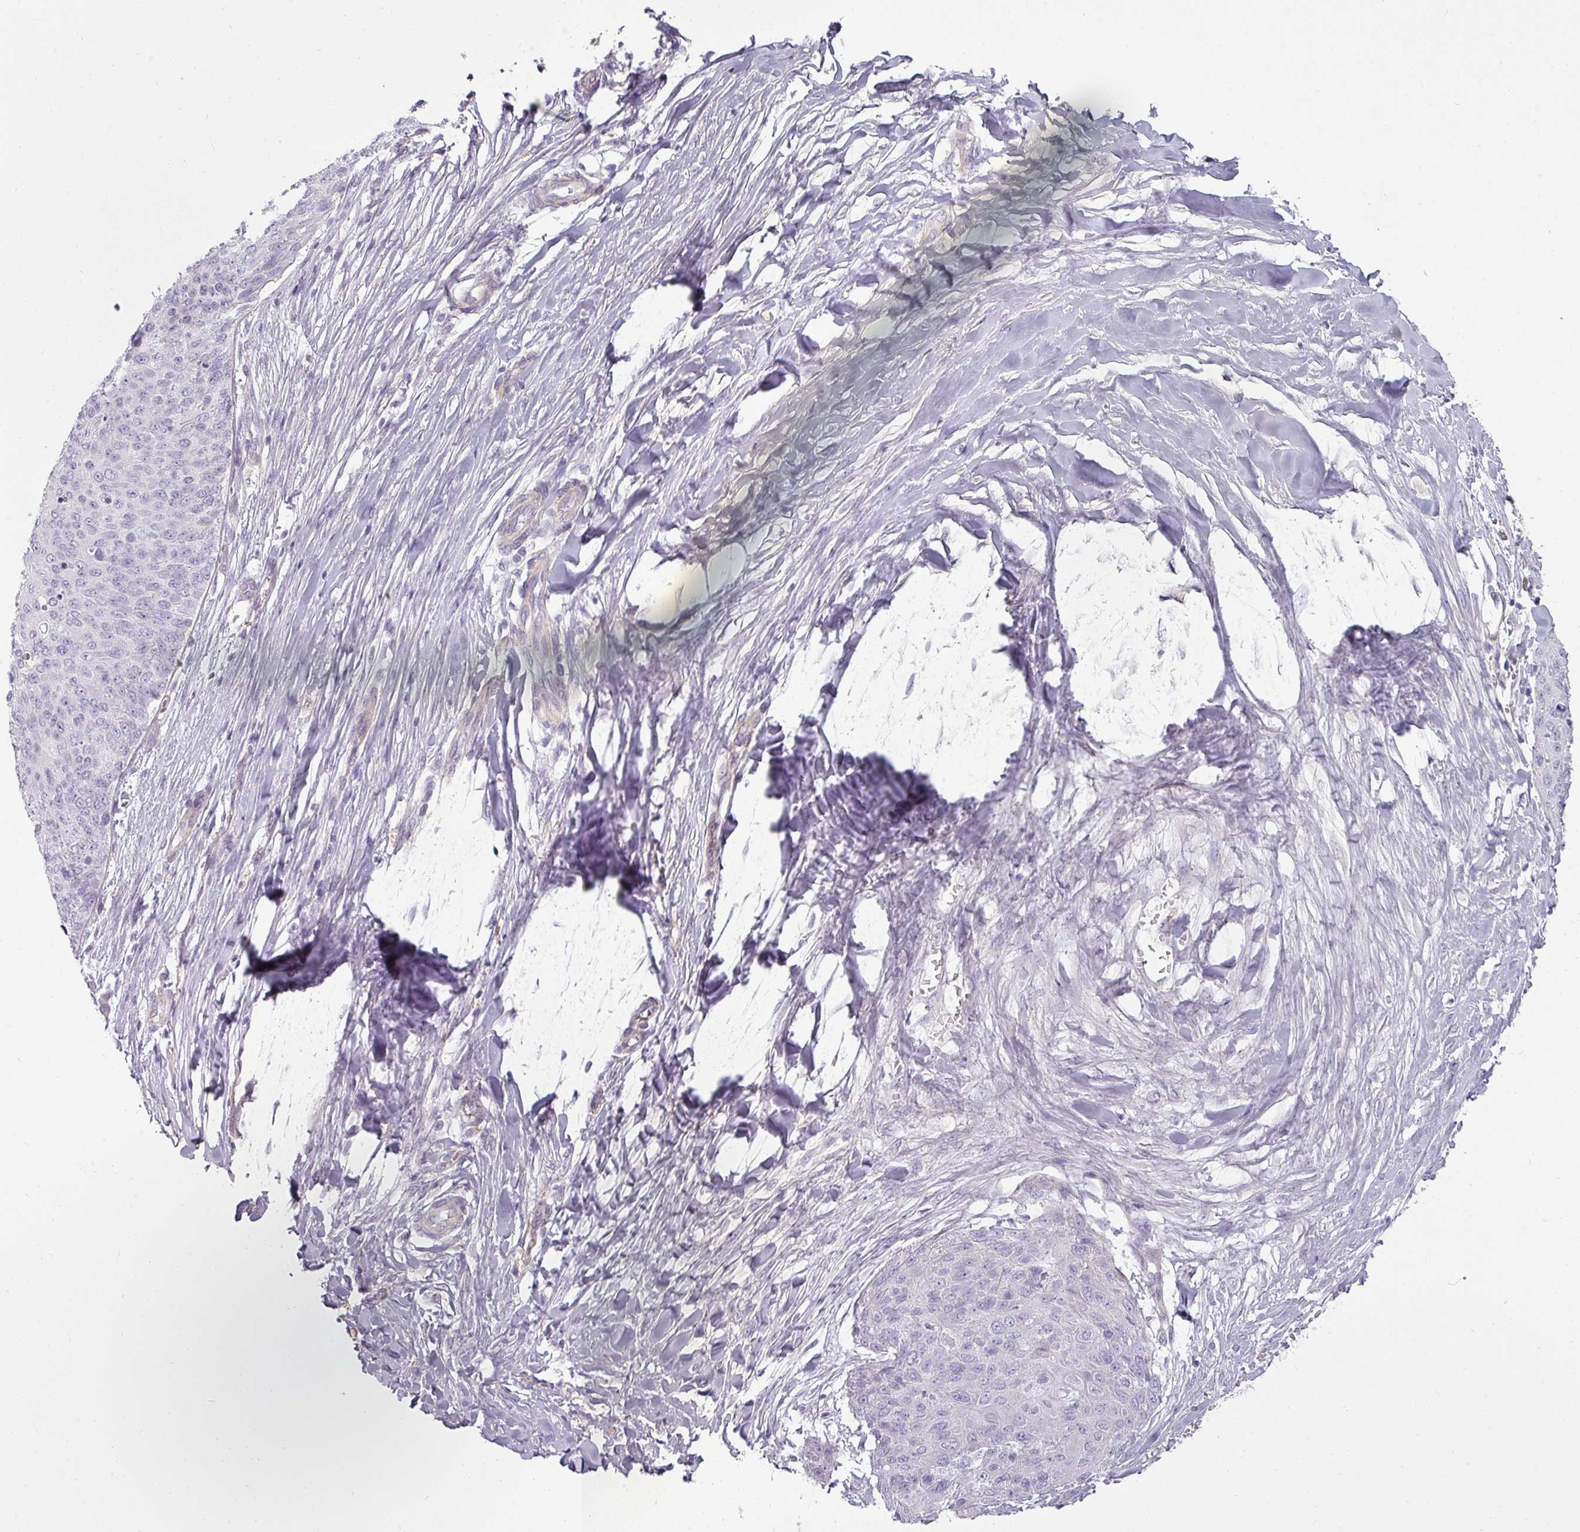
{"staining": {"intensity": "negative", "quantity": "none", "location": "none"}, "tissue": "skin cancer", "cell_type": "Tumor cells", "image_type": "cancer", "snomed": [{"axis": "morphology", "description": "Squamous cell carcinoma, NOS"}, {"axis": "topography", "description": "Skin"}, {"axis": "topography", "description": "Vulva"}], "caption": "Tumor cells show no significant protein staining in skin cancer. Brightfield microscopy of immunohistochemistry stained with DAB (brown) and hematoxylin (blue), captured at high magnification.", "gene": "ASB1", "patient": {"sex": "female", "age": 85}}